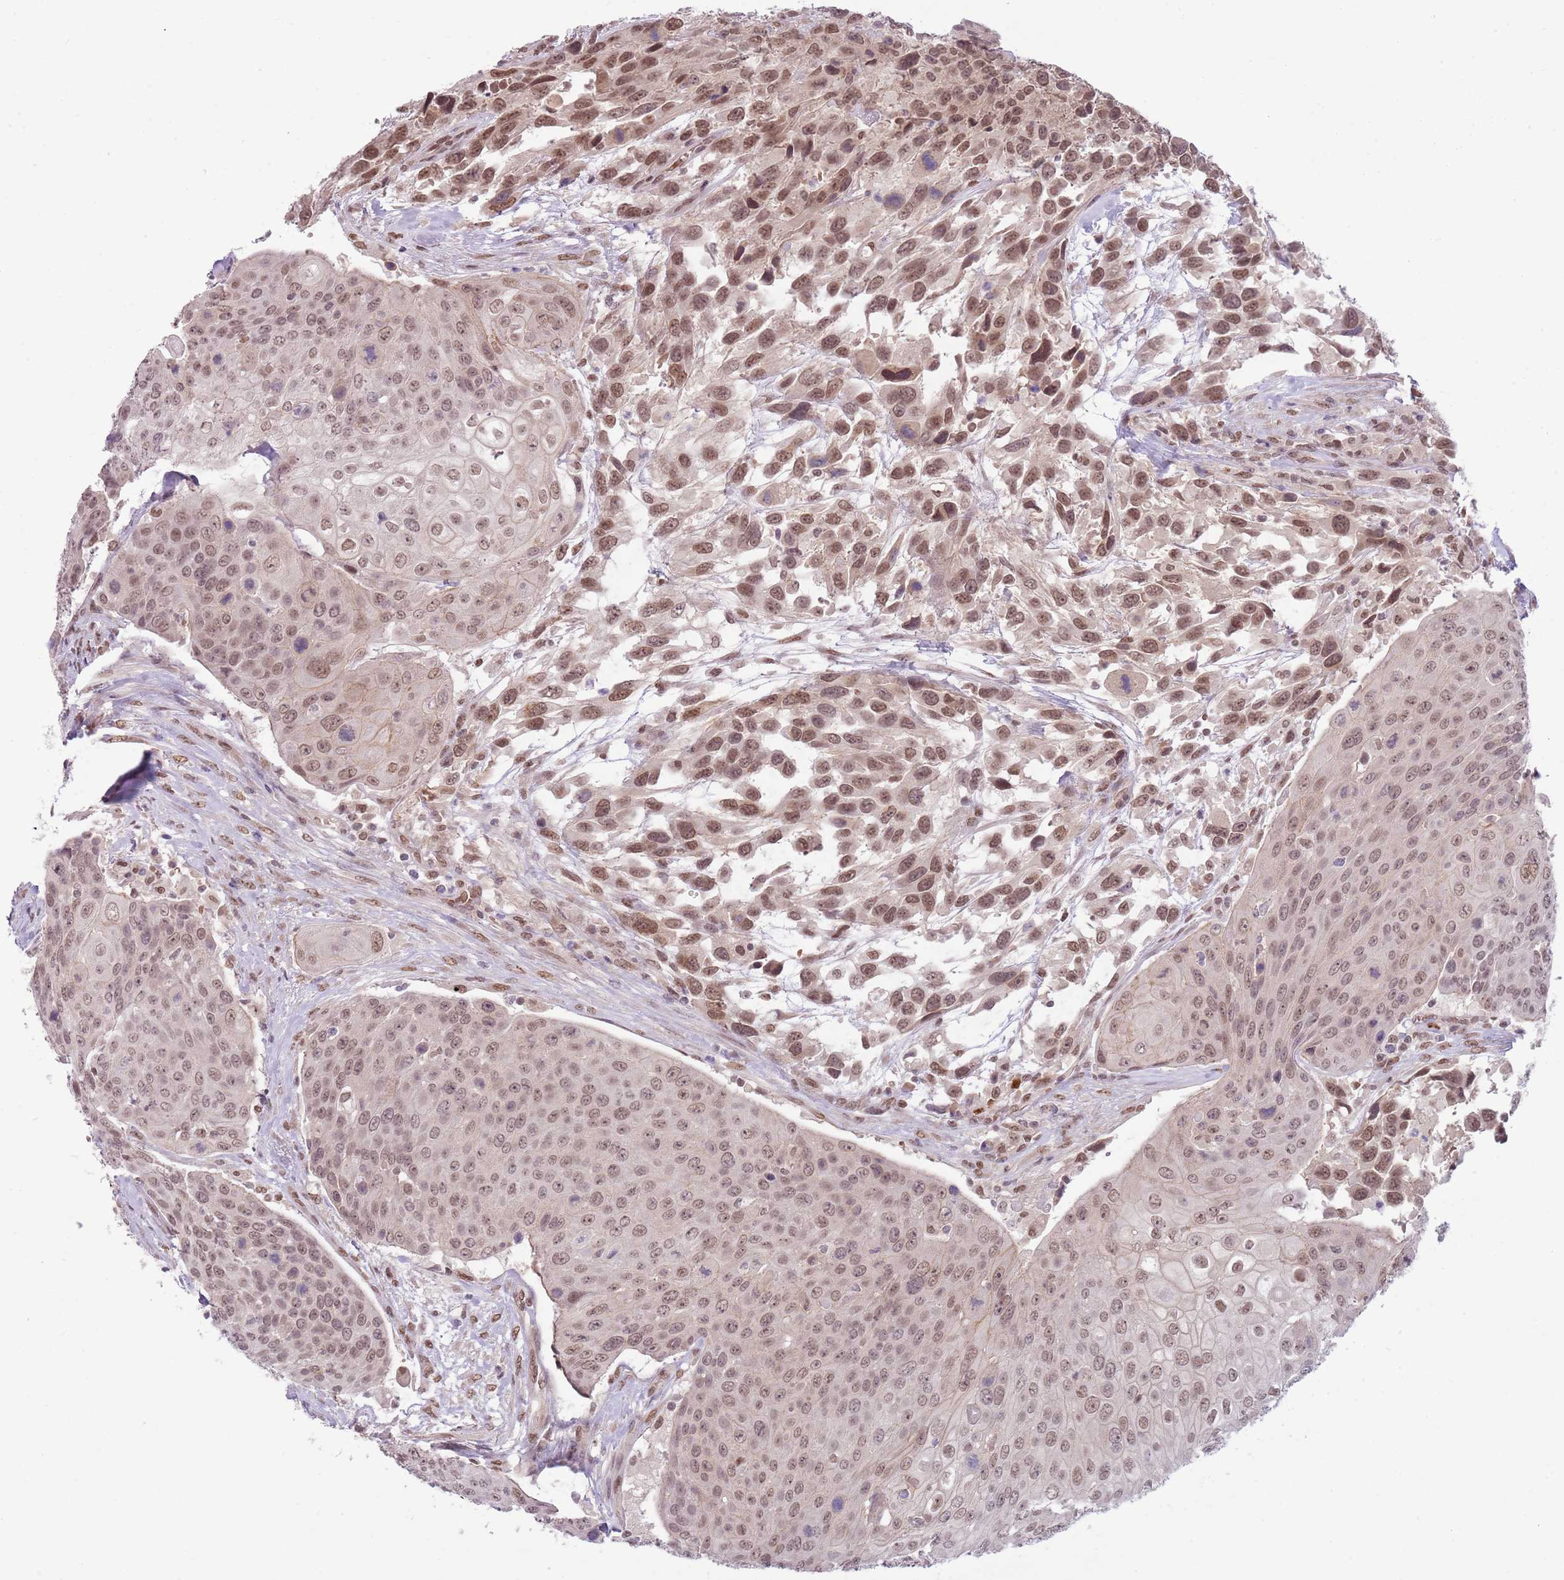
{"staining": {"intensity": "moderate", "quantity": ">75%", "location": "nuclear"}, "tissue": "urothelial cancer", "cell_type": "Tumor cells", "image_type": "cancer", "snomed": [{"axis": "morphology", "description": "Urothelial carcinoma, High grade"}, {"axis": "topography", "description": "Urinary bladder"}], "caption": "Tumor cells display medium levels of moderate nuclear expression in about >75% of cells in urothelial carcinoma (high-grade). (Stains: DAB in brown, nuclei in blue, Microscopy: brightfield microscopy at high magnification).", "gene": "TM2D1", "patient": {"sex": "female", "age": 70}}